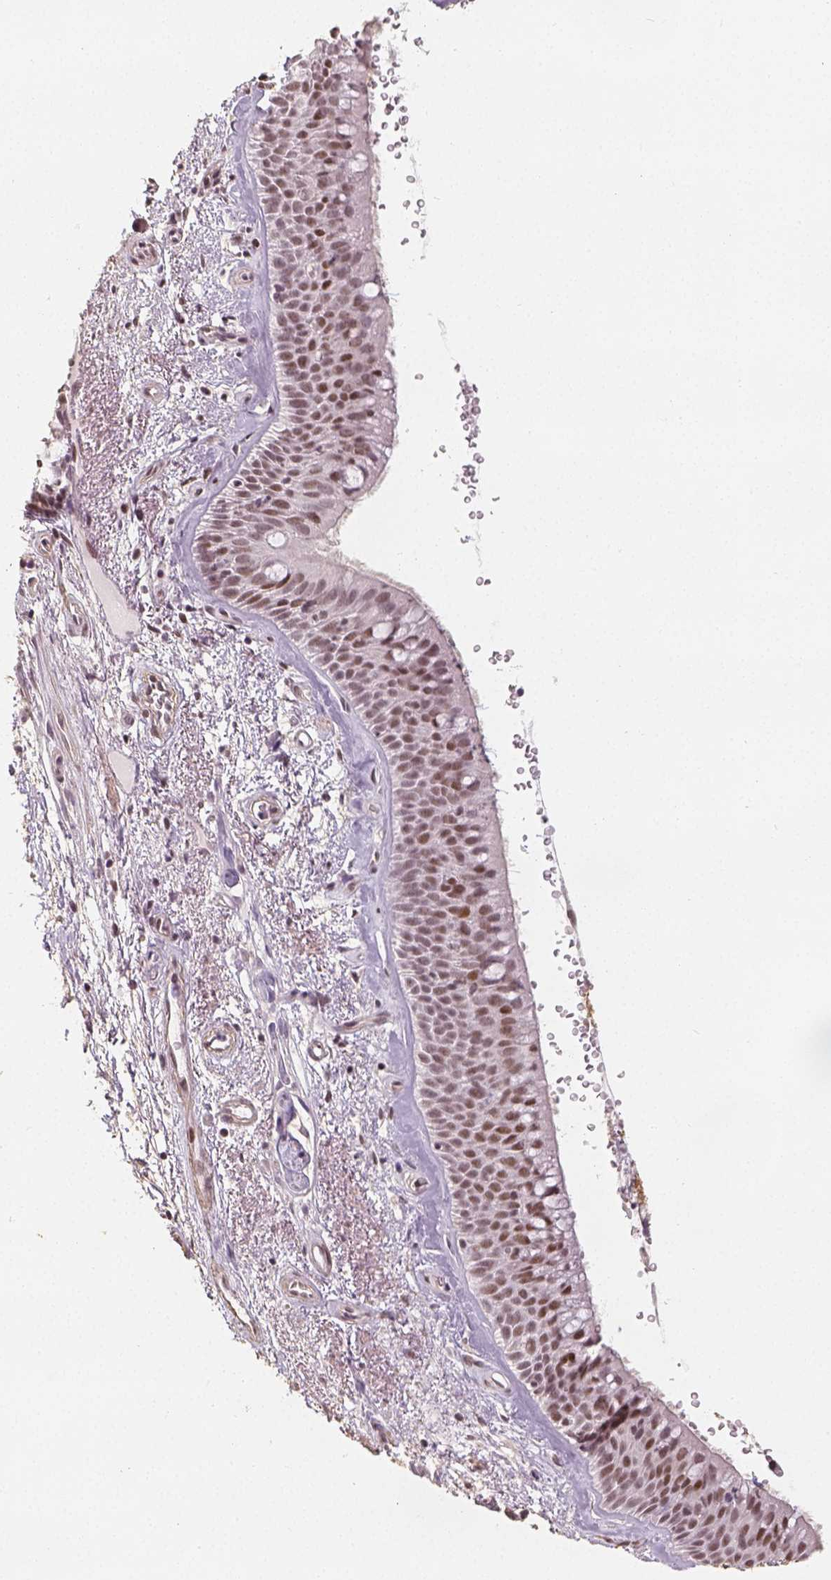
{"staining": {"intensity": "moderate", "quantity": ">75%", "location": "nuclear"}, "tissue": "bronchus", "cell_type": "Respiratory epithelial cells", "image_type": "normal", "snomed": [{"axis": "morphology", "description": "Normal tissue, NOS"}, {"axis": "topography", "description": "Bronchus"}], "caption": "Protein staining by IHC displays moderate nuclear expression in approximately >75% of respiratory epithelial cells in normal bronchus. The protein of interest is shown in brown color, while the nuclei are stained blue.", "gene": "HDAC1", "patient": {"sex": "male", "age": 48}}